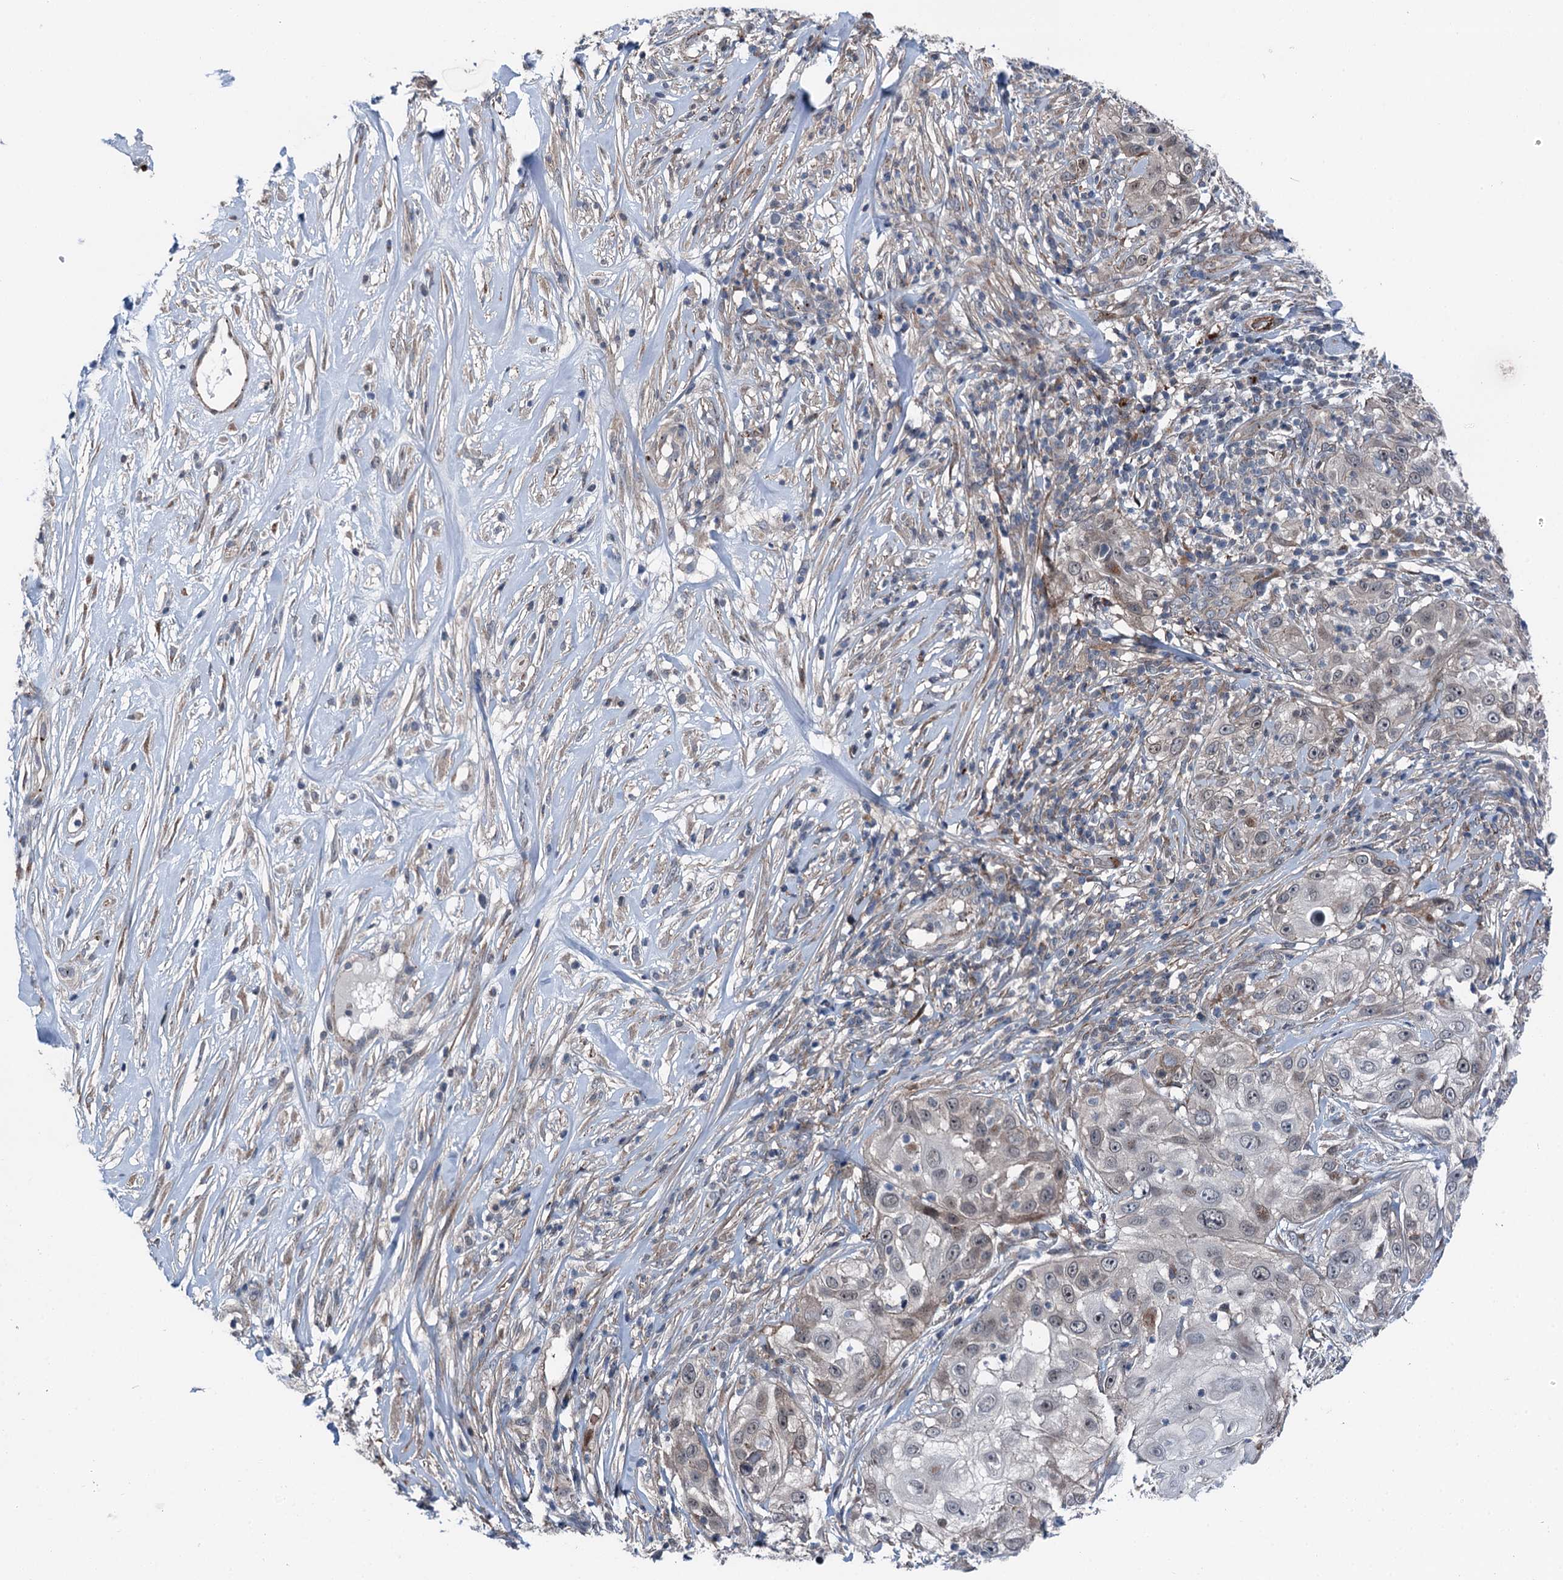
{"staining": {"intensity": "weak", "quantity": "<25%", "location": "nuclear"}, "tissue": "skin cancer", "cell_type": "Tumor cells", "image_type": "cancer", "snomed": [{"axis": "morphology", "description": "Squamous cell carcinoma, NOS"}, {"axis": "topography", "description": "Skin"}], "caption": "This is an immunohistochemistry (IHC) image of skin cancer (squamous cell carcinoma). There is no expression in tumor cells.", "gene": "POLR1D", "patient": {"sex": "female", "age": 44}}